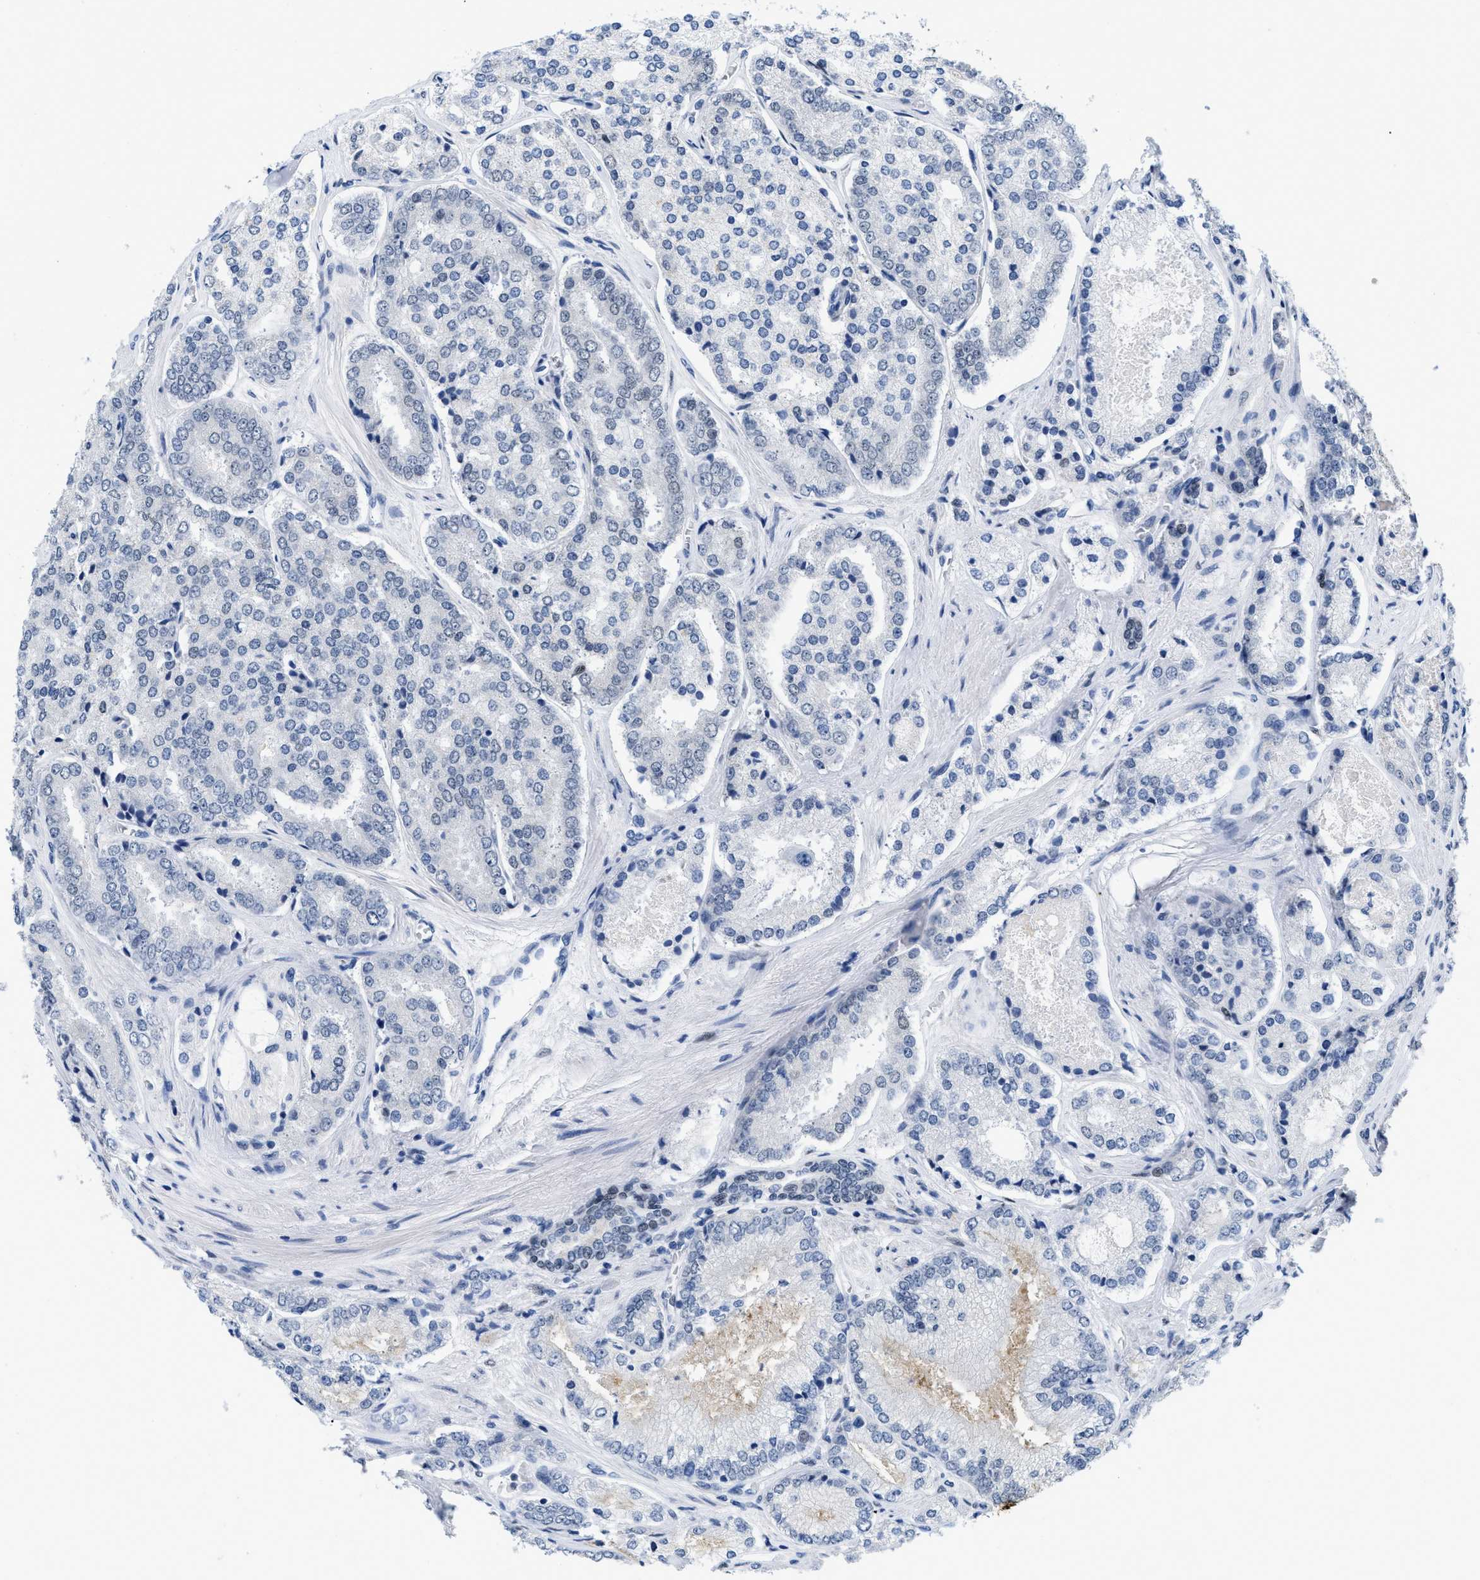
{"staining": {"intensity": "negative", "quantity": "none", "location": "none"}, "tissue": "prostate cancer", "cell_type": "Tumor cells", "image_type": "cancer", "snomed": [{"axis": "morphology", "description": "Adenocarcinoma, High grade"}, {"axis": "topography", "description": "Prostate"}], "caption": "Tumor cells are negative for protein expression in human adenocarcinoma (high-grade) (prostate).", "gene": "NFIX", "patient": {"sex": "male", "age": 65}}